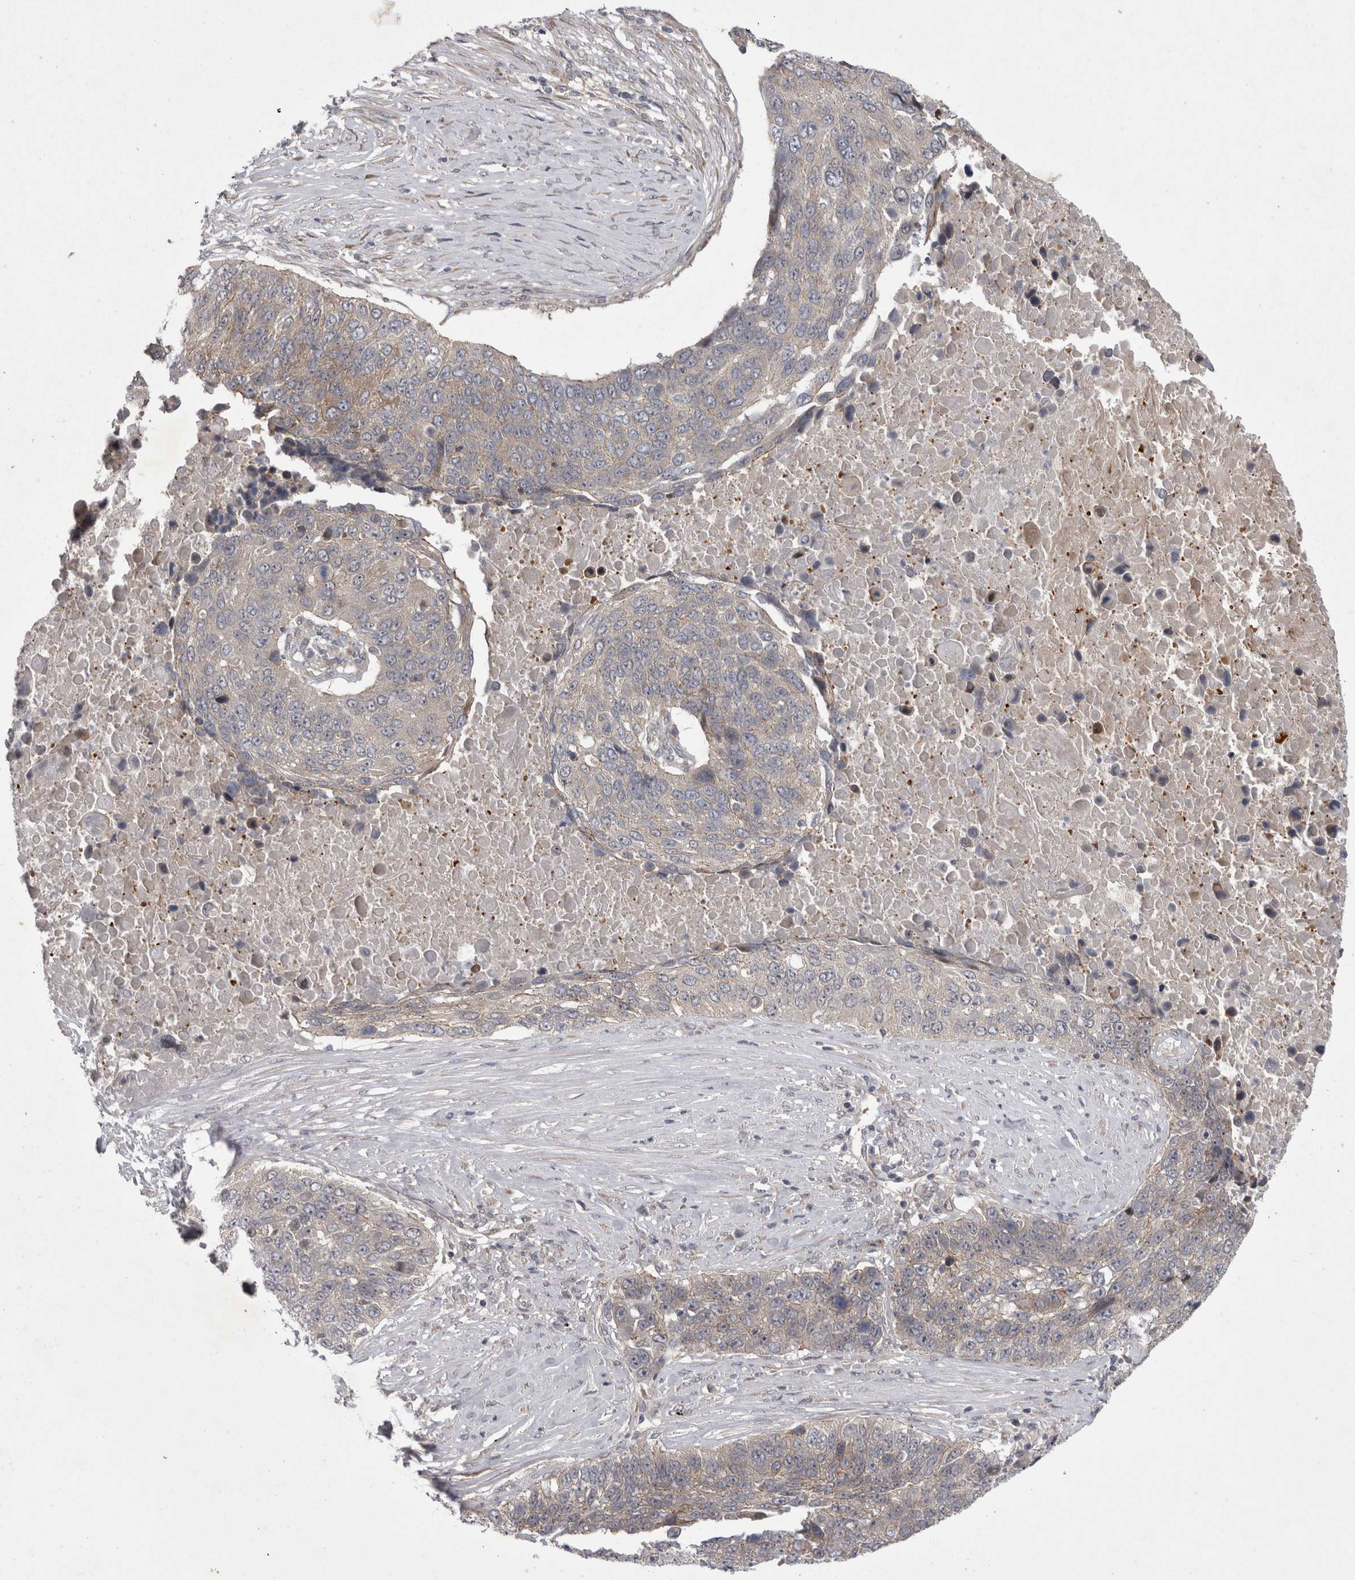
{"staining": {"intensity": "negative", "quantity": "none", "location": "none"}, "tissue": "lung cancer", "cell_type": "Tumor cells", "image_type": "cancer", "snomed": [{"axis": "morphology", "description": "Squamous cell carcinoma, NOS"}, {"axis": "topography", "description": "Lung"}], "caption": "Tumor cells show no significant protein staining in lung cancer. Nuclei are stained in blue.", "gene": "NENF", "patient": {"sex": "male", "age": 66}}